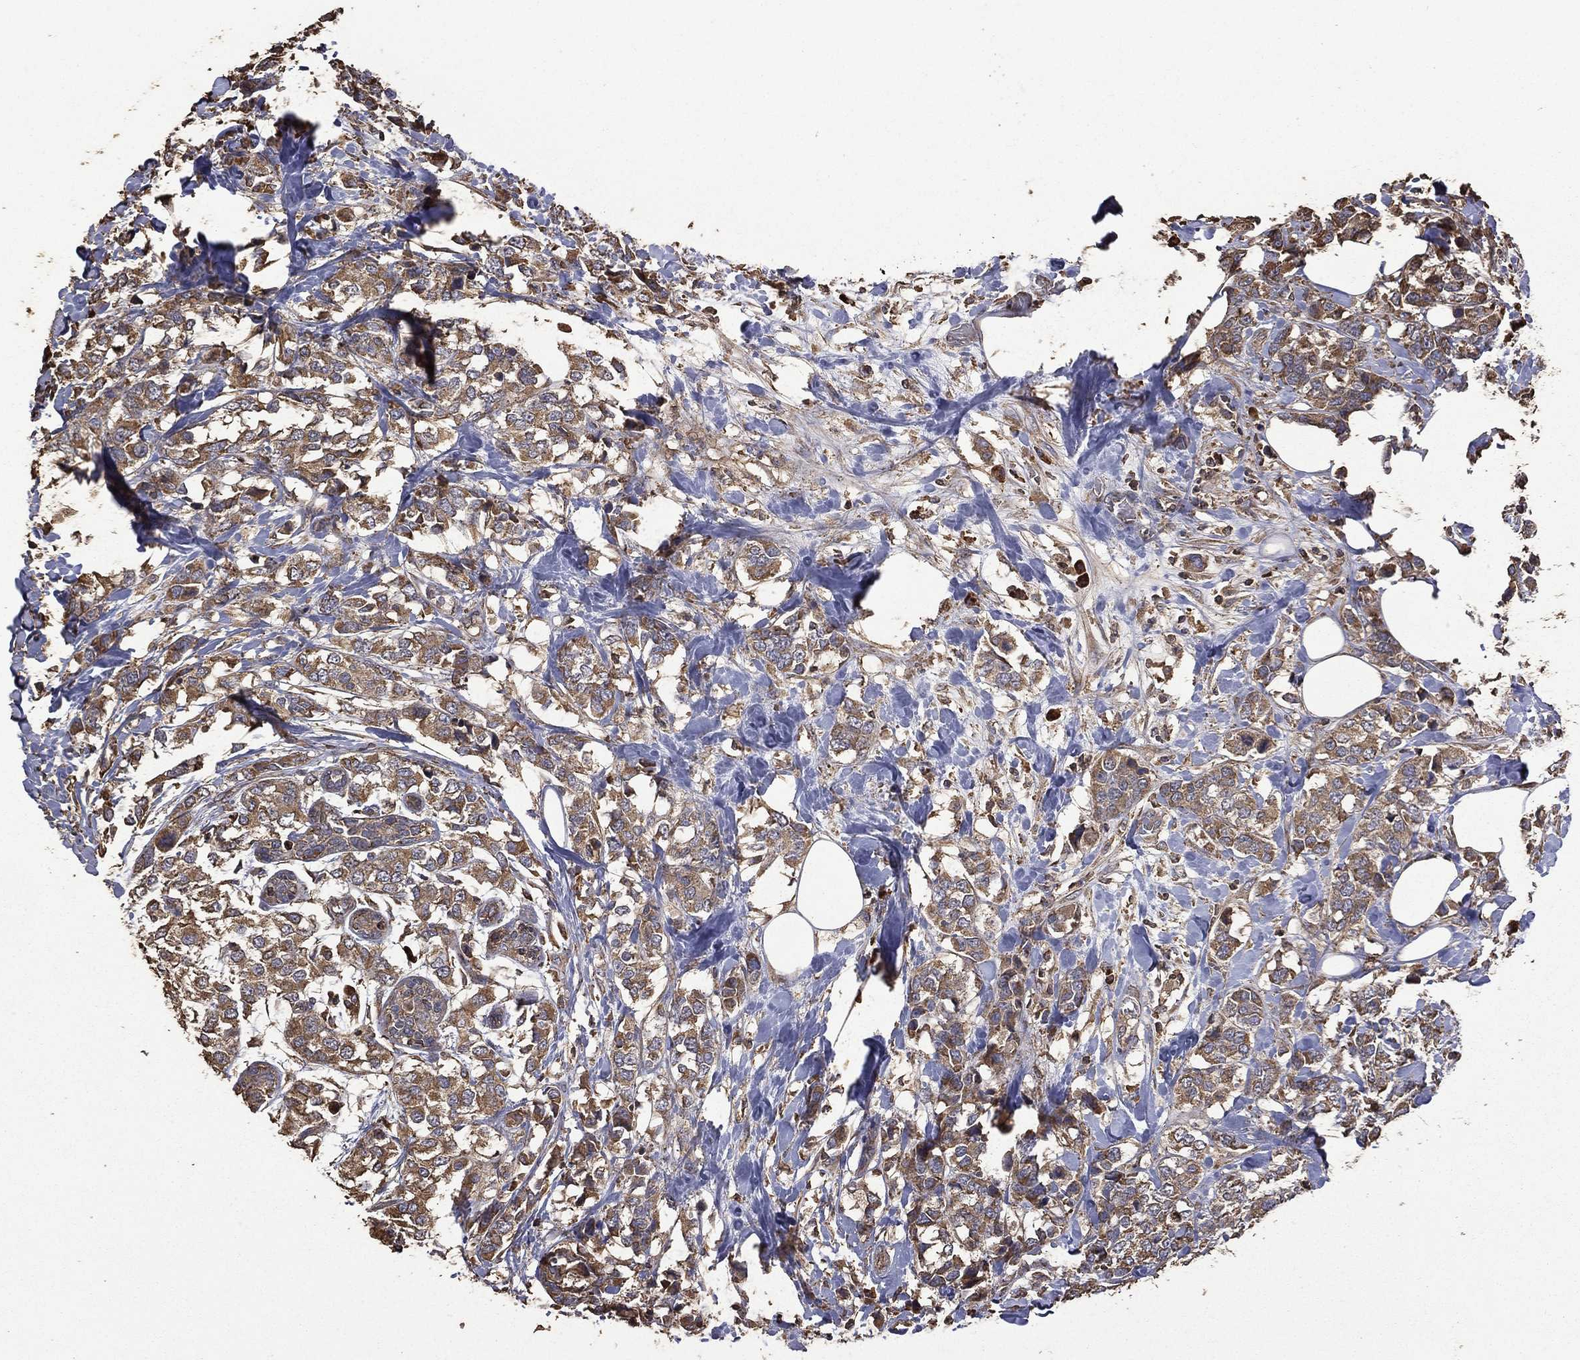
{"staining": {"intensity": "moderate", "quantity": ">75%", "location": "cytoplasmic/membranous"}, "tissue": "breast cancer", "cell_type": "Tumor cells", "image_type": "cancer", "snomed": [{"axis": "morphology", "description": "Lobular carcinoma"}, {"axis": "topography", "description": "Breast"}], "caption": "A brown stain highlights moderate cytoplasmic/membranous positivity of a protein in human lobular carcinoma (breast) tumor cells. (DAB (3,3'-diaminobenzidine) IHC with brightfield microscopy, high magnification).", "gene": "METTL27", "patient": {"sex": "female", "age": 59}}